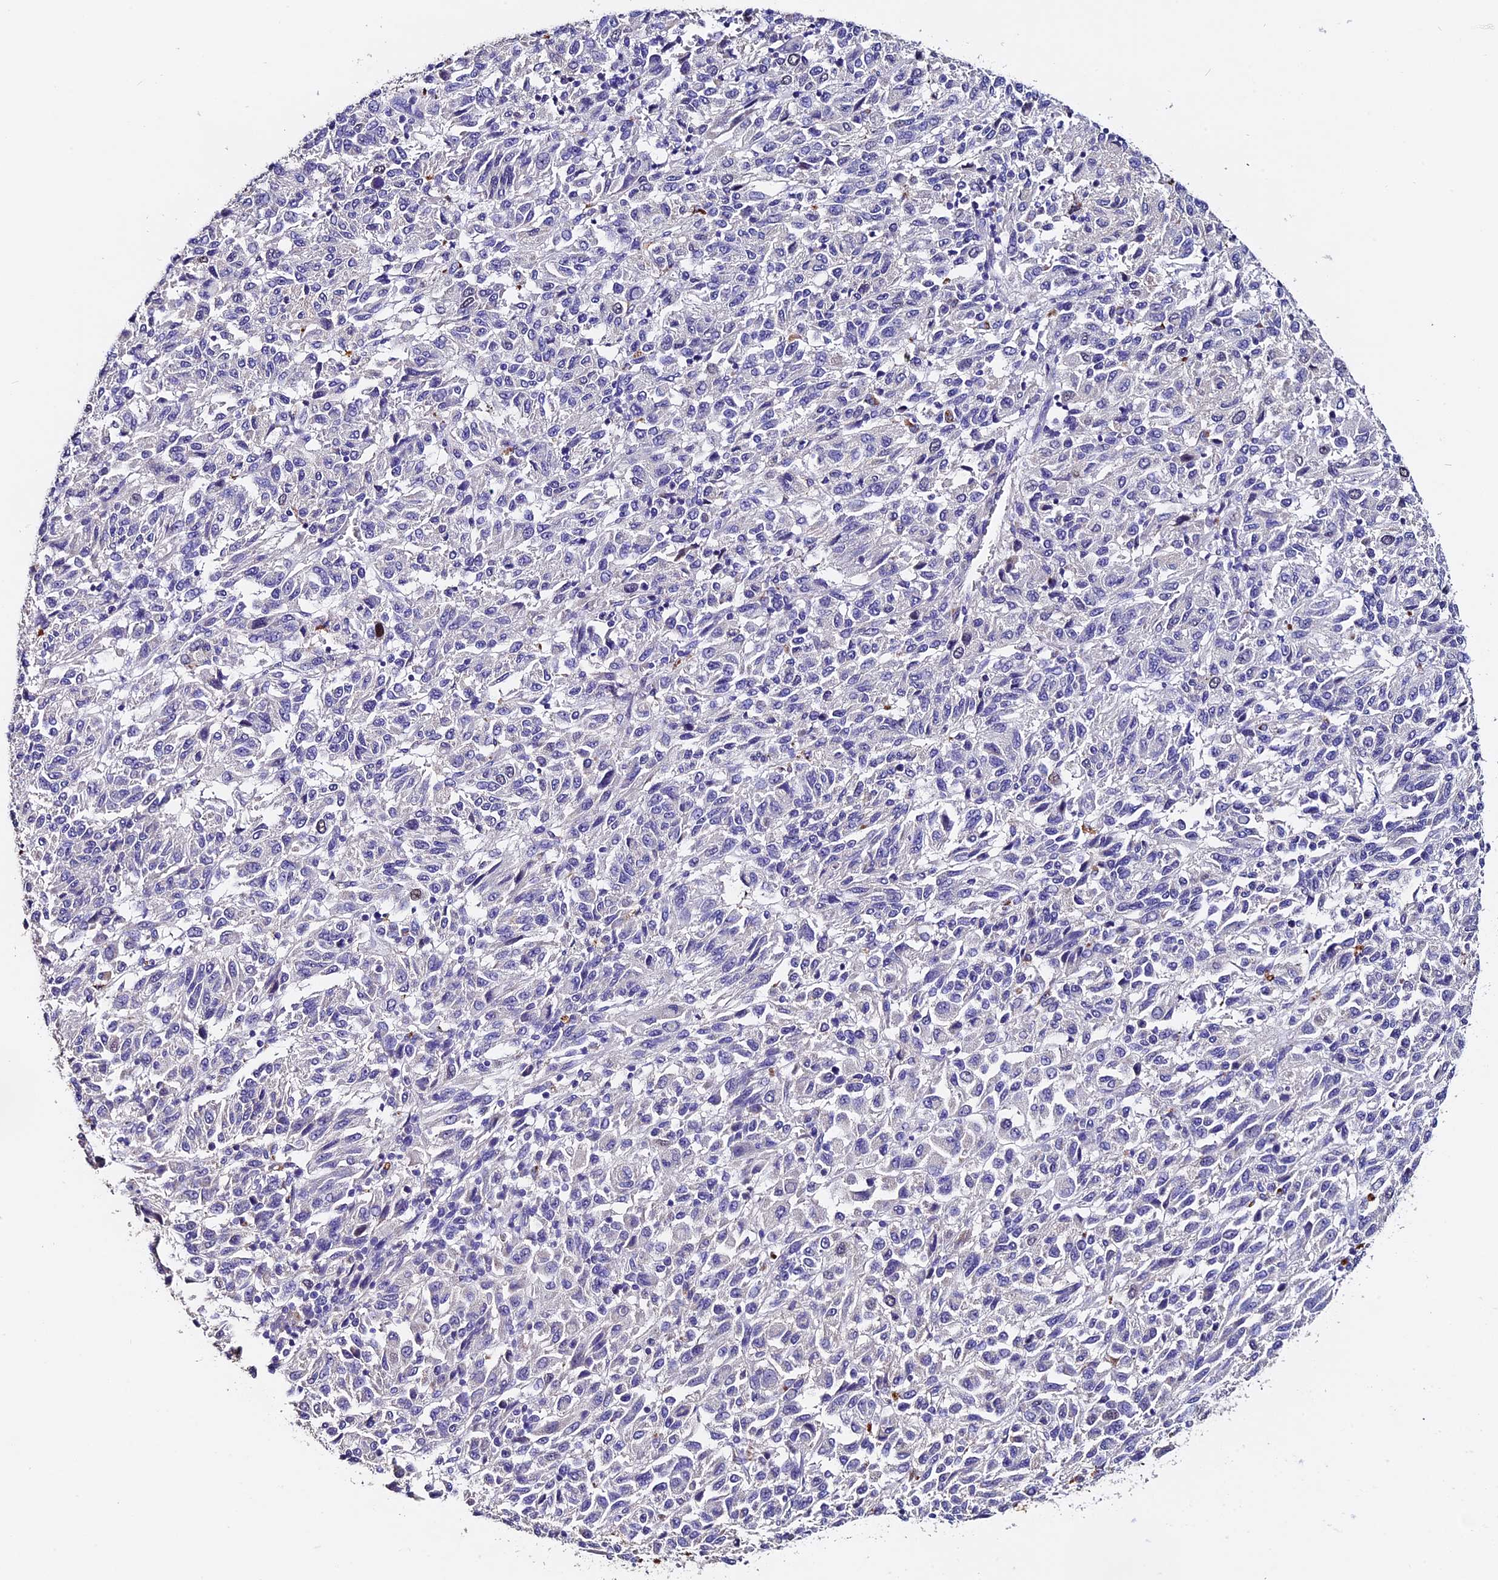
{"staining": {"intensity": "negative", "quantity": "none", "location": "none"}, "tissue": "melanoma", "cell_type": "Tumor cells", "image_type": "cancer", "snomed": [{"axis": "morphology", "description": "Malignant melanoma, Metastatic site"}, {"axis": "topography", "description": "Lung"}], "caption": "Immunohistochemistry of human malignant melanoma (metastatic site) displays no staining in tumor cells.", "gene": "FBXW9", "patient": {"sex": "male", "age": 64}}